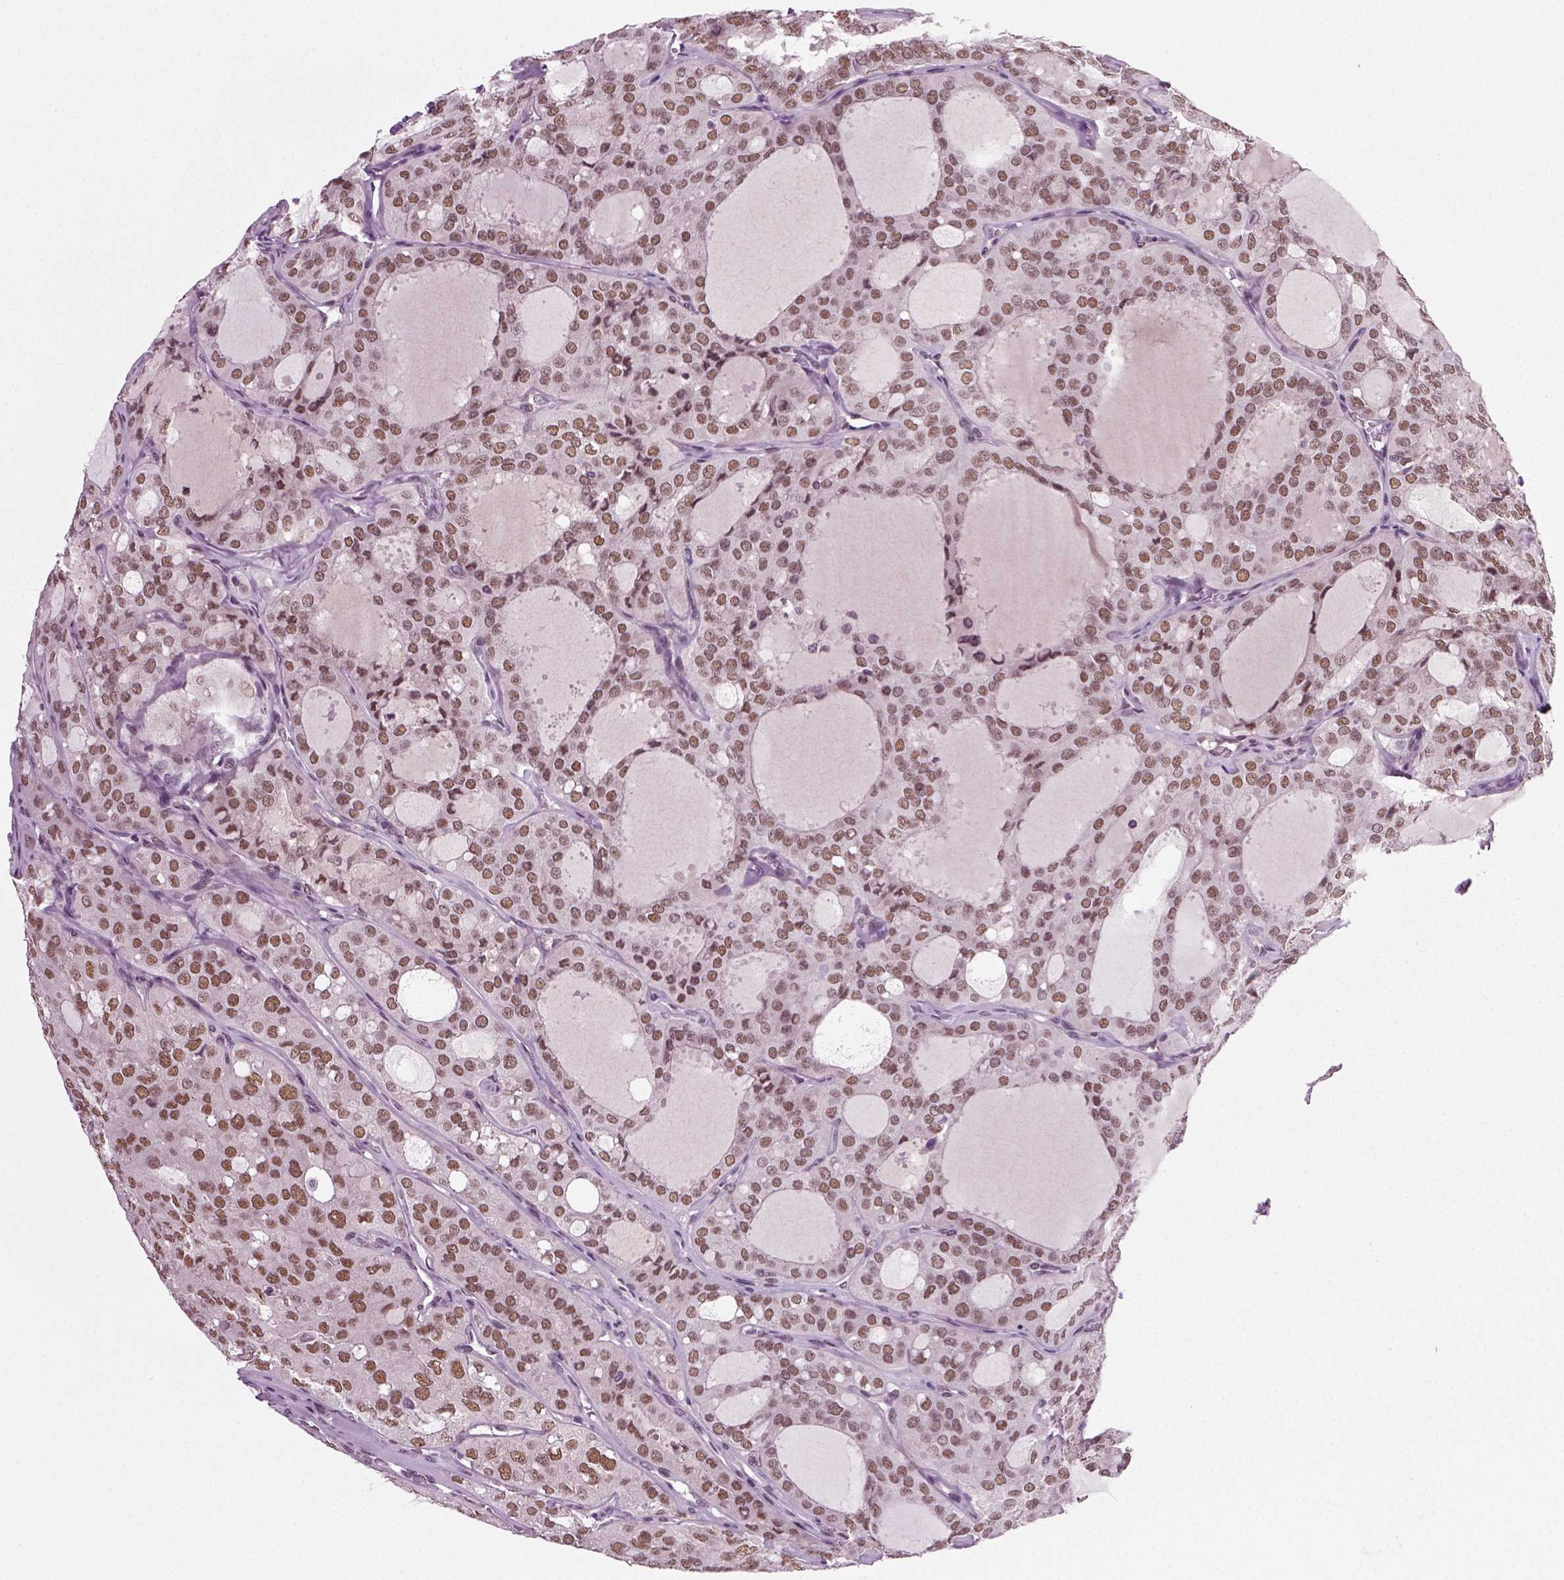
{"staining": {"intensity": "moderate", "quantity": ">75%", "location": "nuclear"}, "tissue": "thyroid cancer", "cell_type": "Tumor cells", "image_type": "cancer", "snomed": [{"axis": "morphology", "description": "Follicular adenoma carcinoma, NOS"}, {"axis": "topography", "description": "Thyroid gland"}], "caption": "Immunohistochemical staining of human follicular adenoma carcinoma (thyroid) demonstrates medium levels of moderate nuclear protein staining in about >75% of tumor cells.", "gene": "RCOR3", "patient": {"sex": "male", "age": 75}}